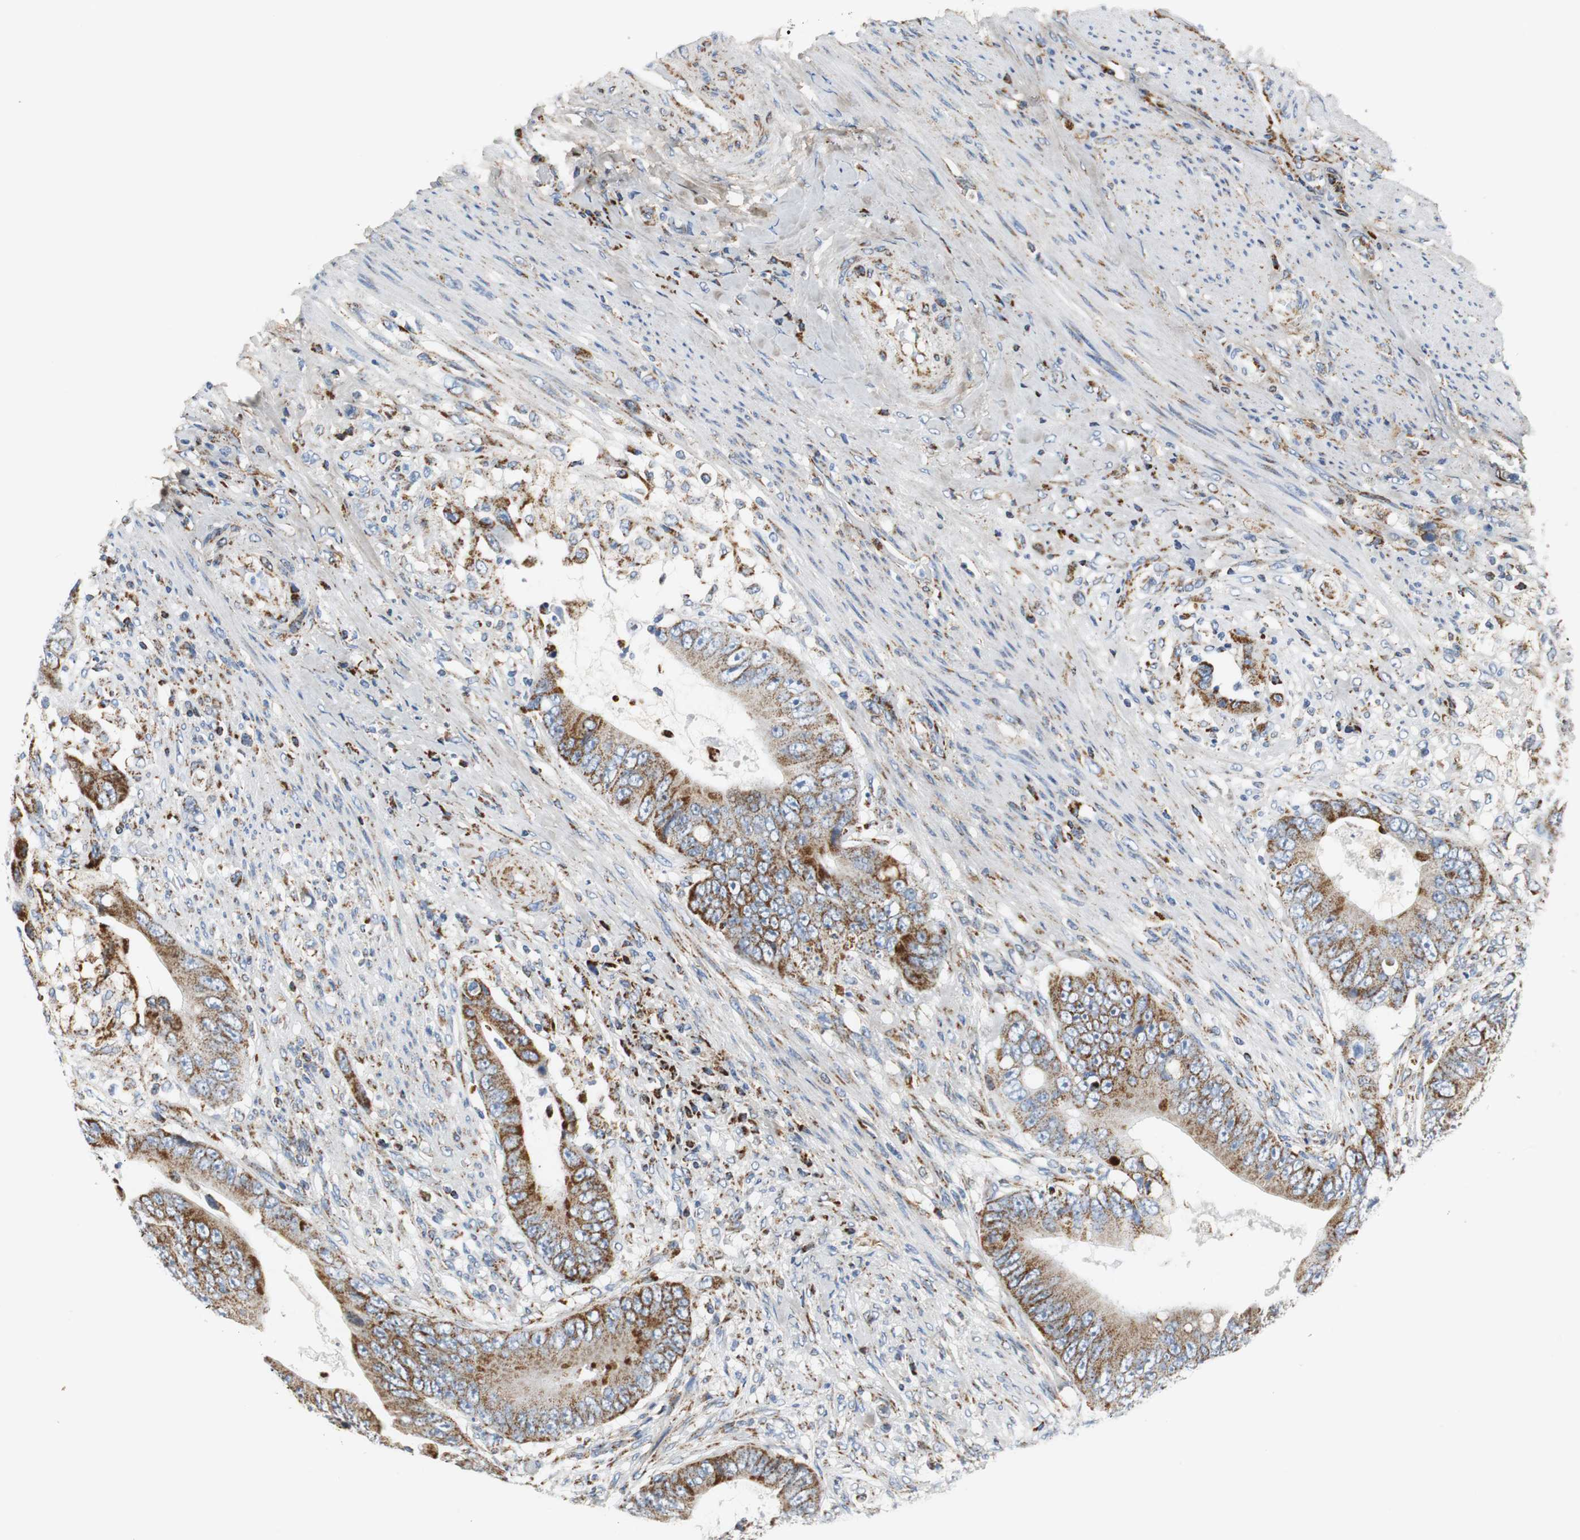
{"staining": {"intensity": "strong", "quantity": ">75%", "location": "cytoplasmic/membranous"}, "tissue": "colorectal cancer", "cell_type": "Tumor cells", "image_type": "cancer", "snomed": [{"axis": "morphology", "description": "Adenocarcinoma, NOS"}, {"axis": "topography", "description": "Rectum"}], "caption": "Colorectal cancer (adenocarcinoma) stained for a protein demonstrates strong cytoplasmic/membranous positivity in tumor cells.", "gene": "C1QTNF7", "patient": {"sex": "female", "age": 77}}